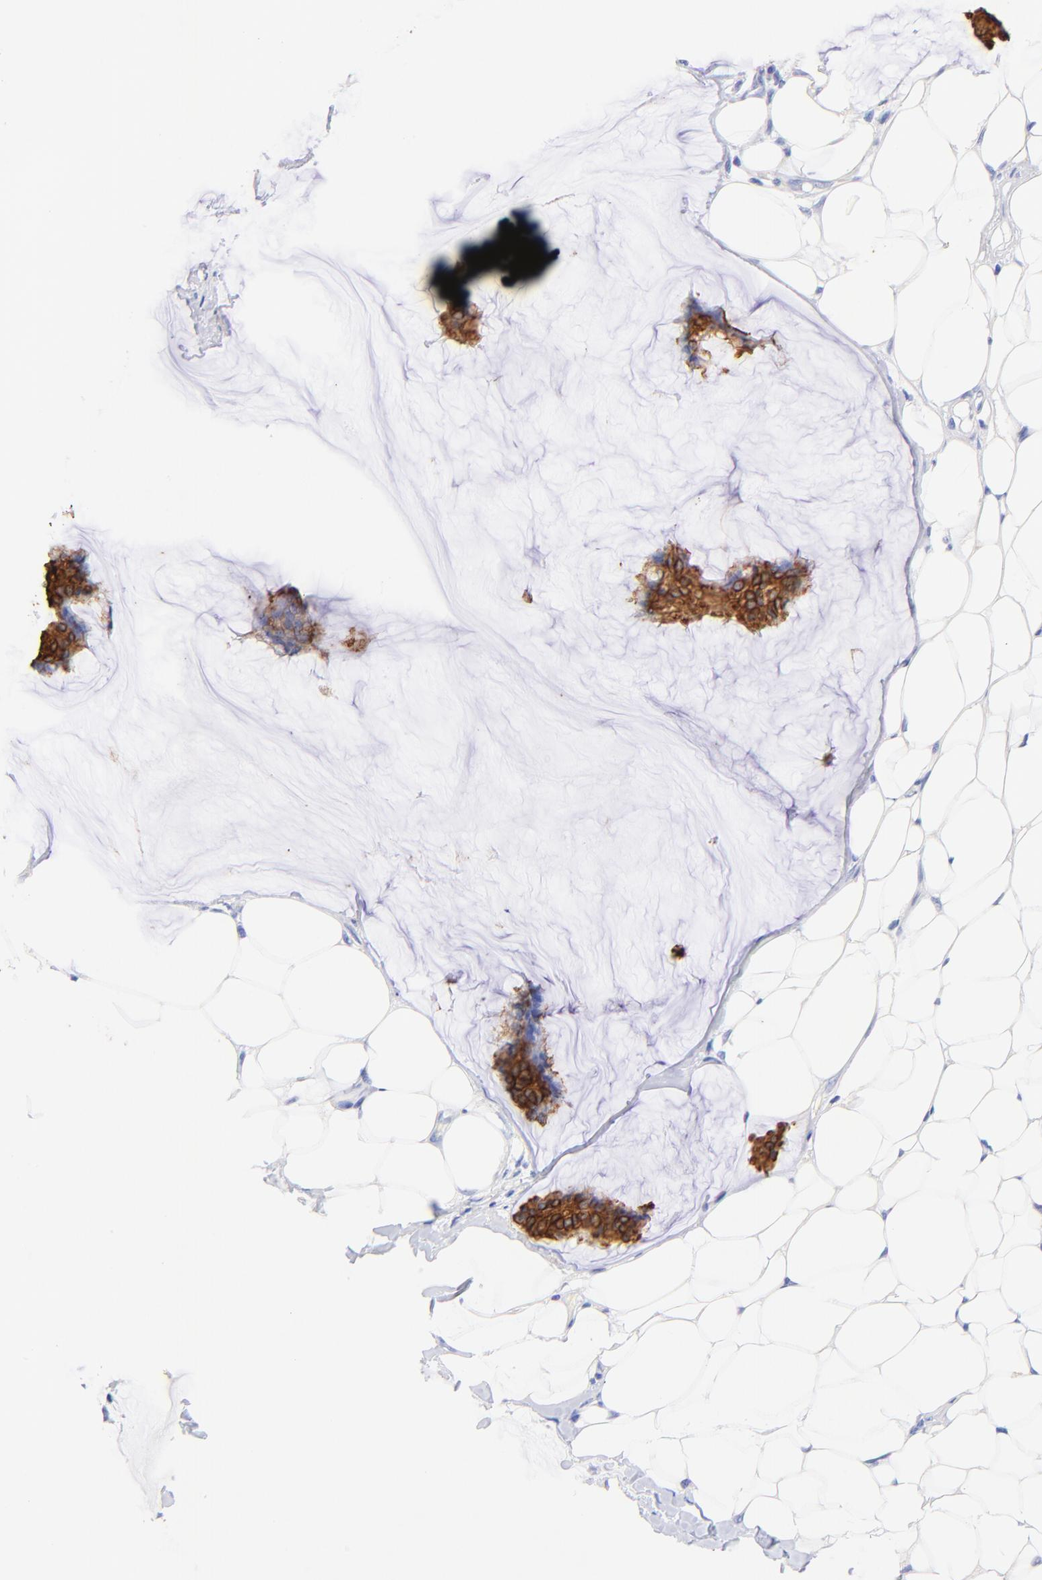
{"staining": {"intensity": "strong", "quantity": ">75%", "location": "cytoplasmic/membranous"}, "tissue": "breast cancer", "cell_type": "Tumor cells", "image_type": "cancer", "snomed": [{"axis": "morphology", "description": "Duct carcinoma"}, {"axis": "topography", "description": "Breast"}], "caption": "A micrograph showing strong cytoplasmic/membranous staining in approximately >75% of tumor cells in infiltrating ductal carcinoma (breast), as visualized by brown immunohistochemical staining.", "gene": "KRT19", "patient": {"sex": "female", "age": 93}}